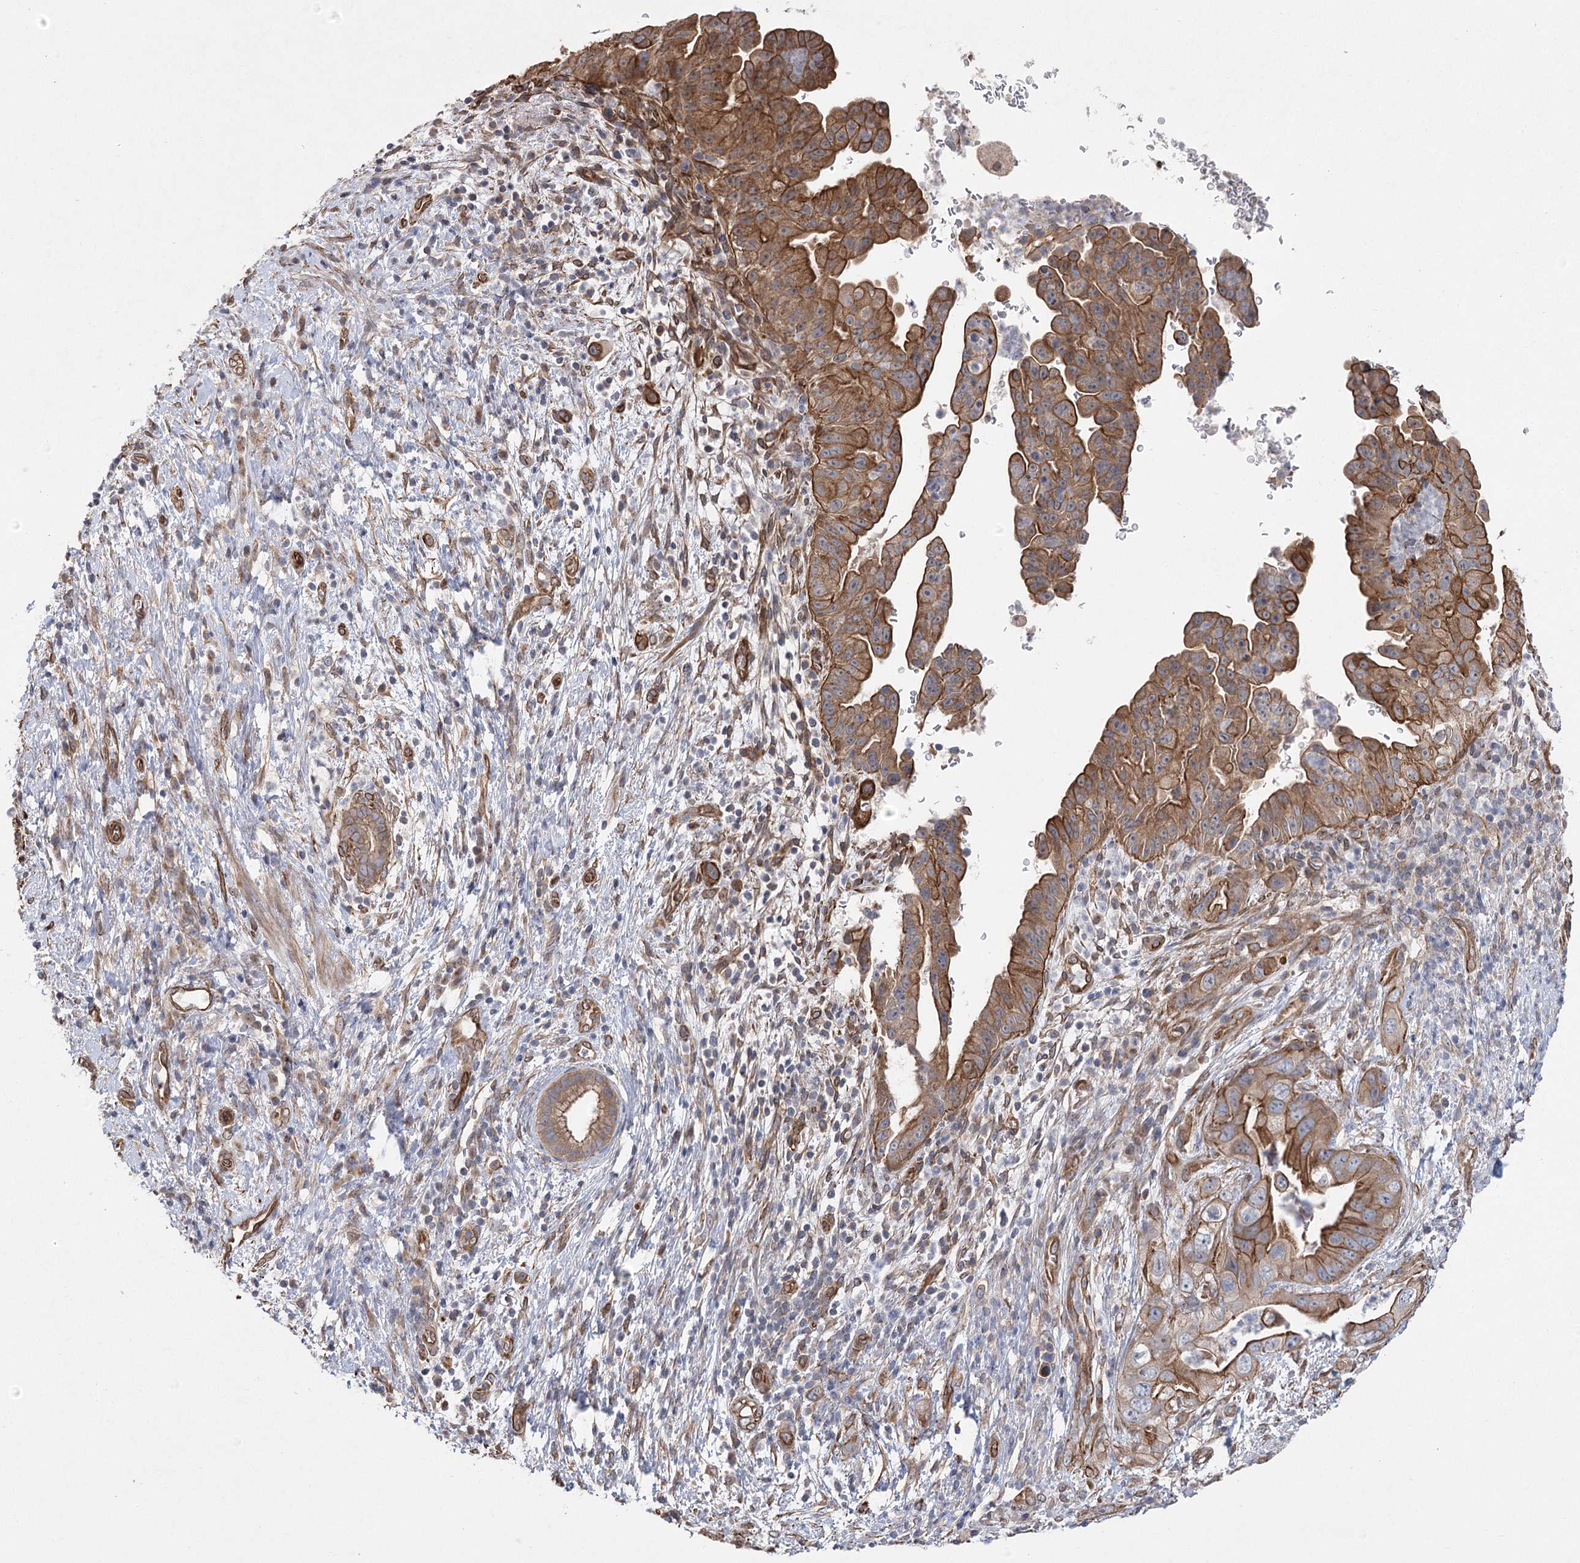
{"staining": {"intensity": "strong", "quantity": ">75%", "location": "cytoplasmic/membranous"}, "tissue": "pancreatic cancer", "cell_type": "Tumor cells", "image_type": "cancer", "snomed": [{"axis": "morphology", "description": "Adenocarcinoma, NOS"}, {"axis": "topography", "description": "Pancreas"}], "caption": "Pancreatic cancer was stained to show a protein in brown. There is high levels of strong cytoplasmic/membranous staining in about >75% of tumor cells.", "gene": "RWDD4", "patient": {"sex": "female", "age": 78}}